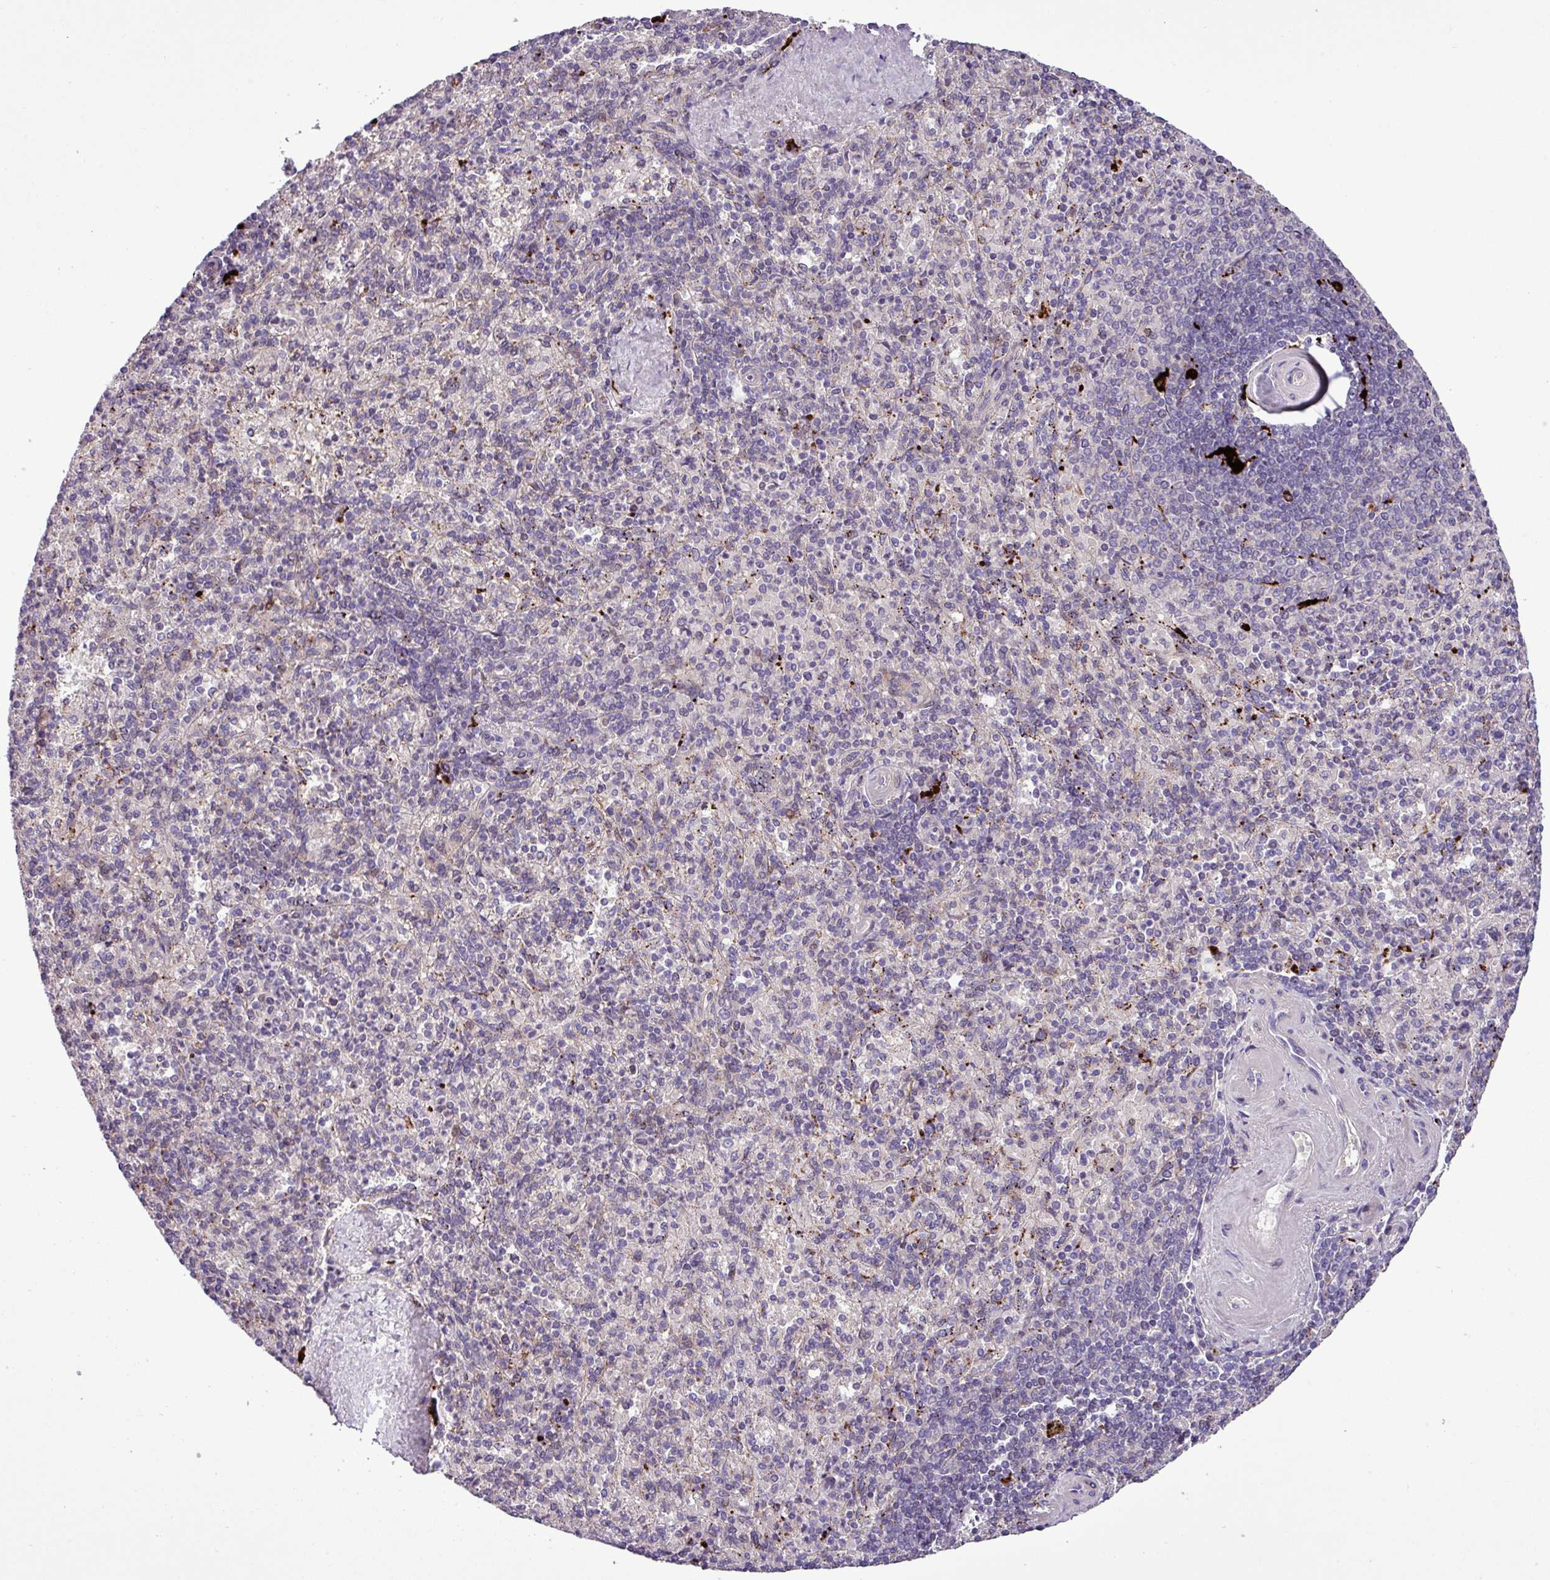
{"staining": {"intensity": "moderate", "quantity": "<25%", "location": "cytoplasmic/membranous"}, "tissue": "spleen", "cell_type": "Cells in red pulp", "image_type": "normal", "snomed": [{"axis": "morphology", "description": "Normal tissue, NOS"}, {"axis": "topography", "description": "Spleen"}], "caption": "Cells in red pulp demonstrate low levels of moderate cytoplasmic/membranous positivity in about <25% of cells in benign spleen.", "gene": "CARHSP1", "patient": {"sex": "male", "age": 82}}